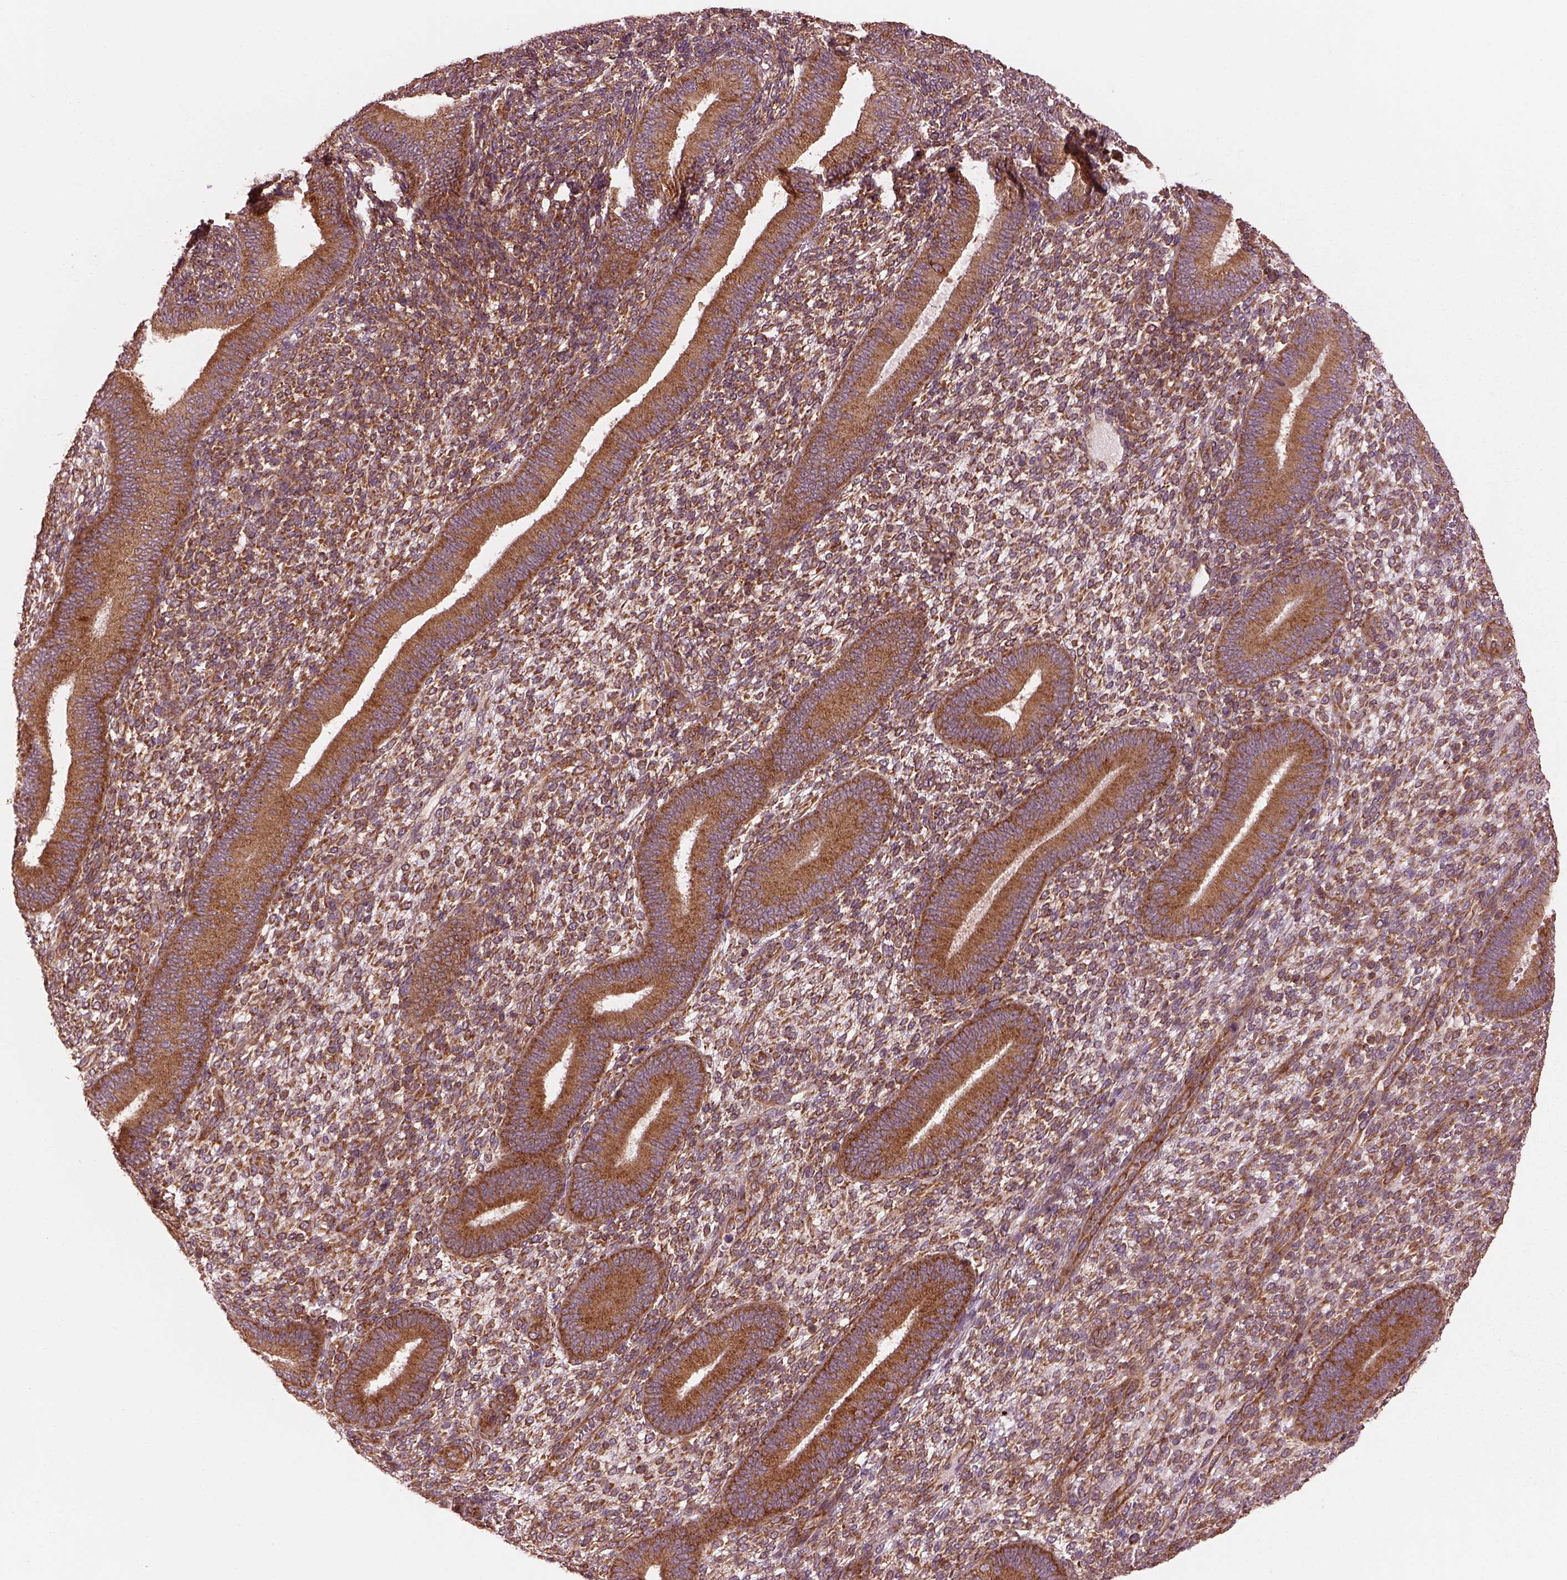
{"staining": {"intensity": "moderate", "quantity": ">75%", "location": "cytoplasmic/membranous"}, "tissue": "endometrium", "cell_type": "Cells in endometrial stroma", "image_type": "normal", "snomed": [{"axis": "morphology", "description": "Normal tissue, NOS"}, {"axis": "topography", "description": "Endometrium"}], "caption": "Protein staining displays moderate cytoplasmic/membranous expression in about >75% of cells in endometrial stroma in benign endometrium.", "gene": "LSM14A", "patient": {"sex": "female", "age": 39}}